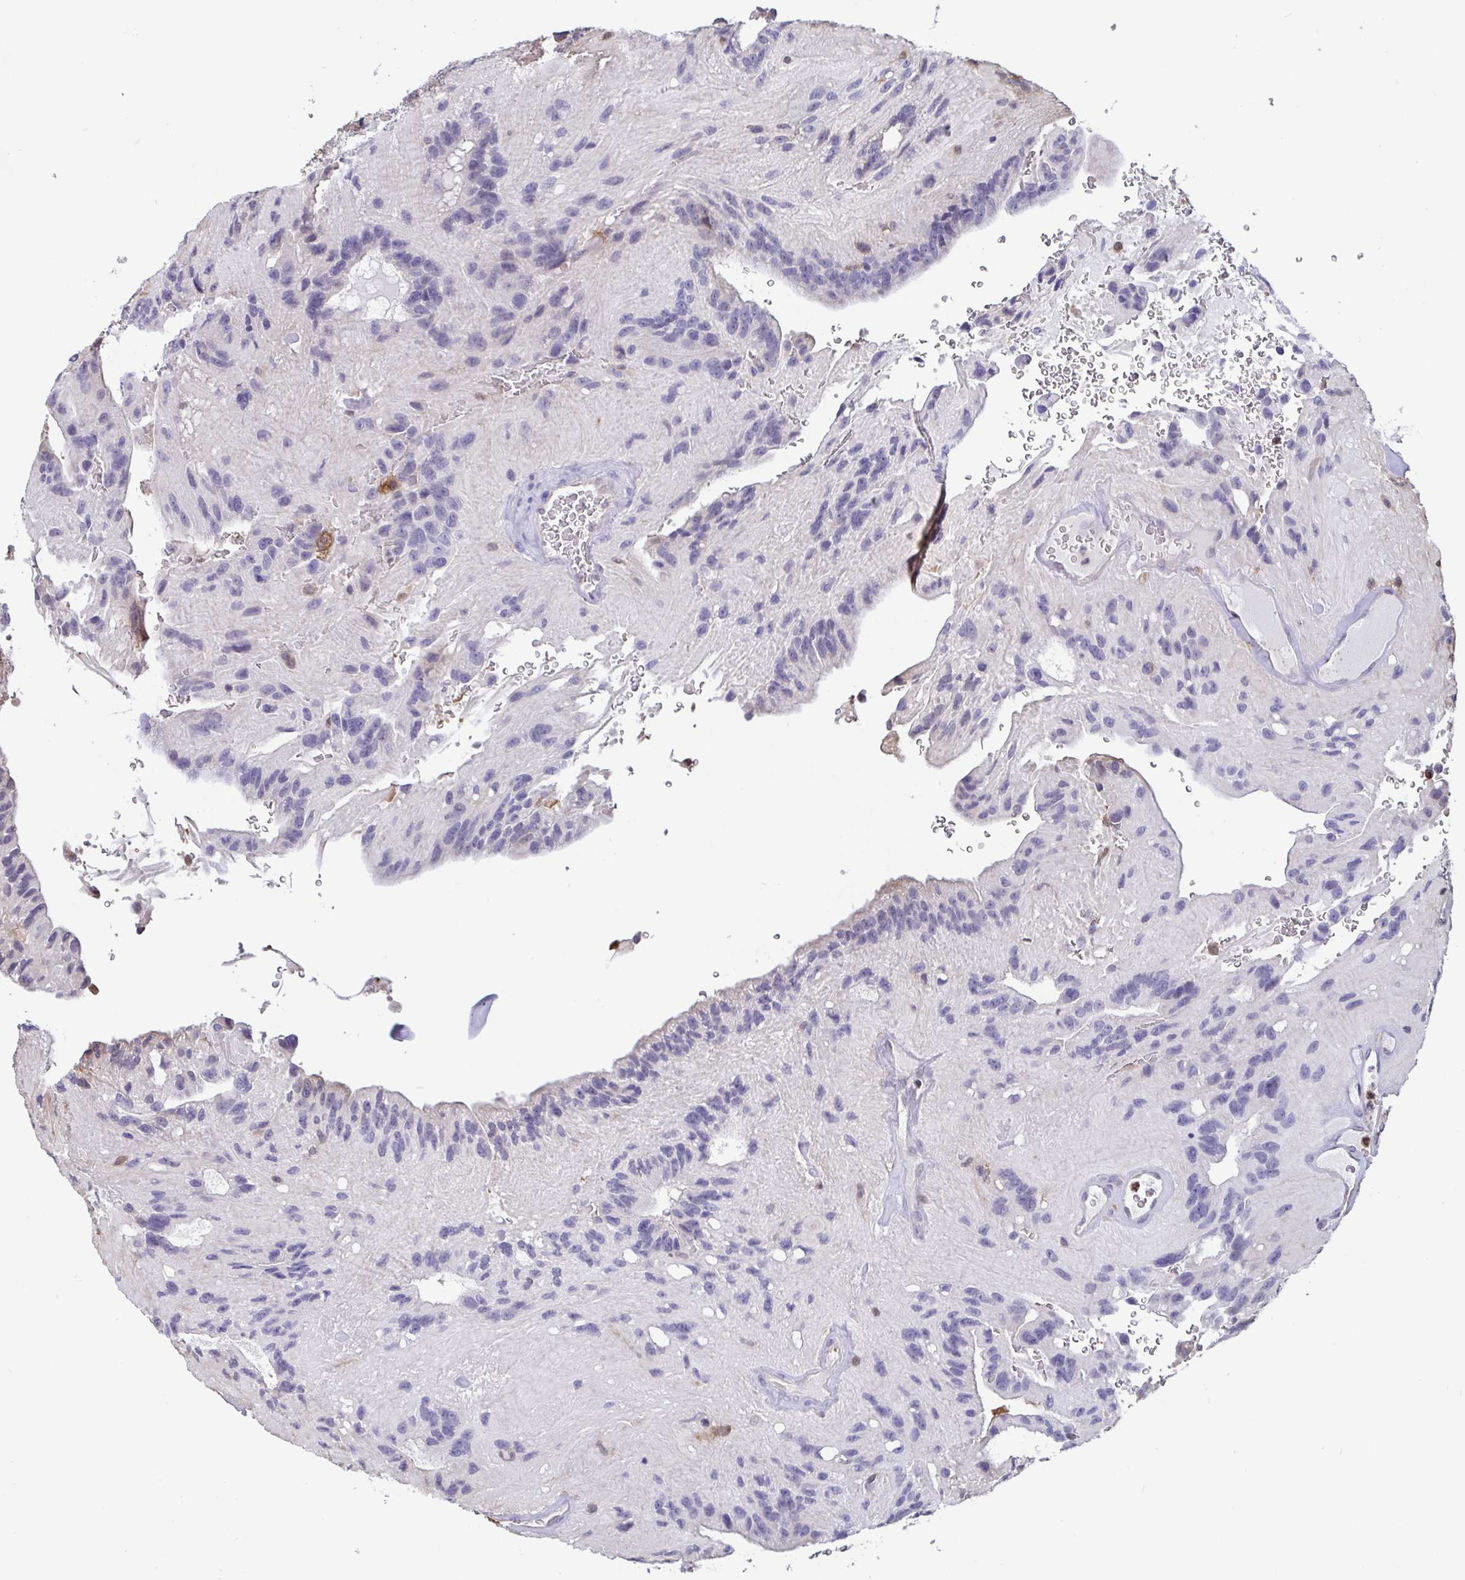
{"staining": {"intensity": "negative", "quantity": "none", "location": "none"}, "tissue": "glioma", "cell_type": "Tumor cells", "image_type": "cancer", "snomed": [{"axis": "morphology", "description": "Glioma, malignant, Low grade"}, {"axis": "topography", "description": "Brain"}], "caption": "Human low-grade glioma (malignant) stained for a protein using IHC exhibits no staining in tumor cells.", "gene": "IDH1", "patient": {"sex": "male", "age": 31}}